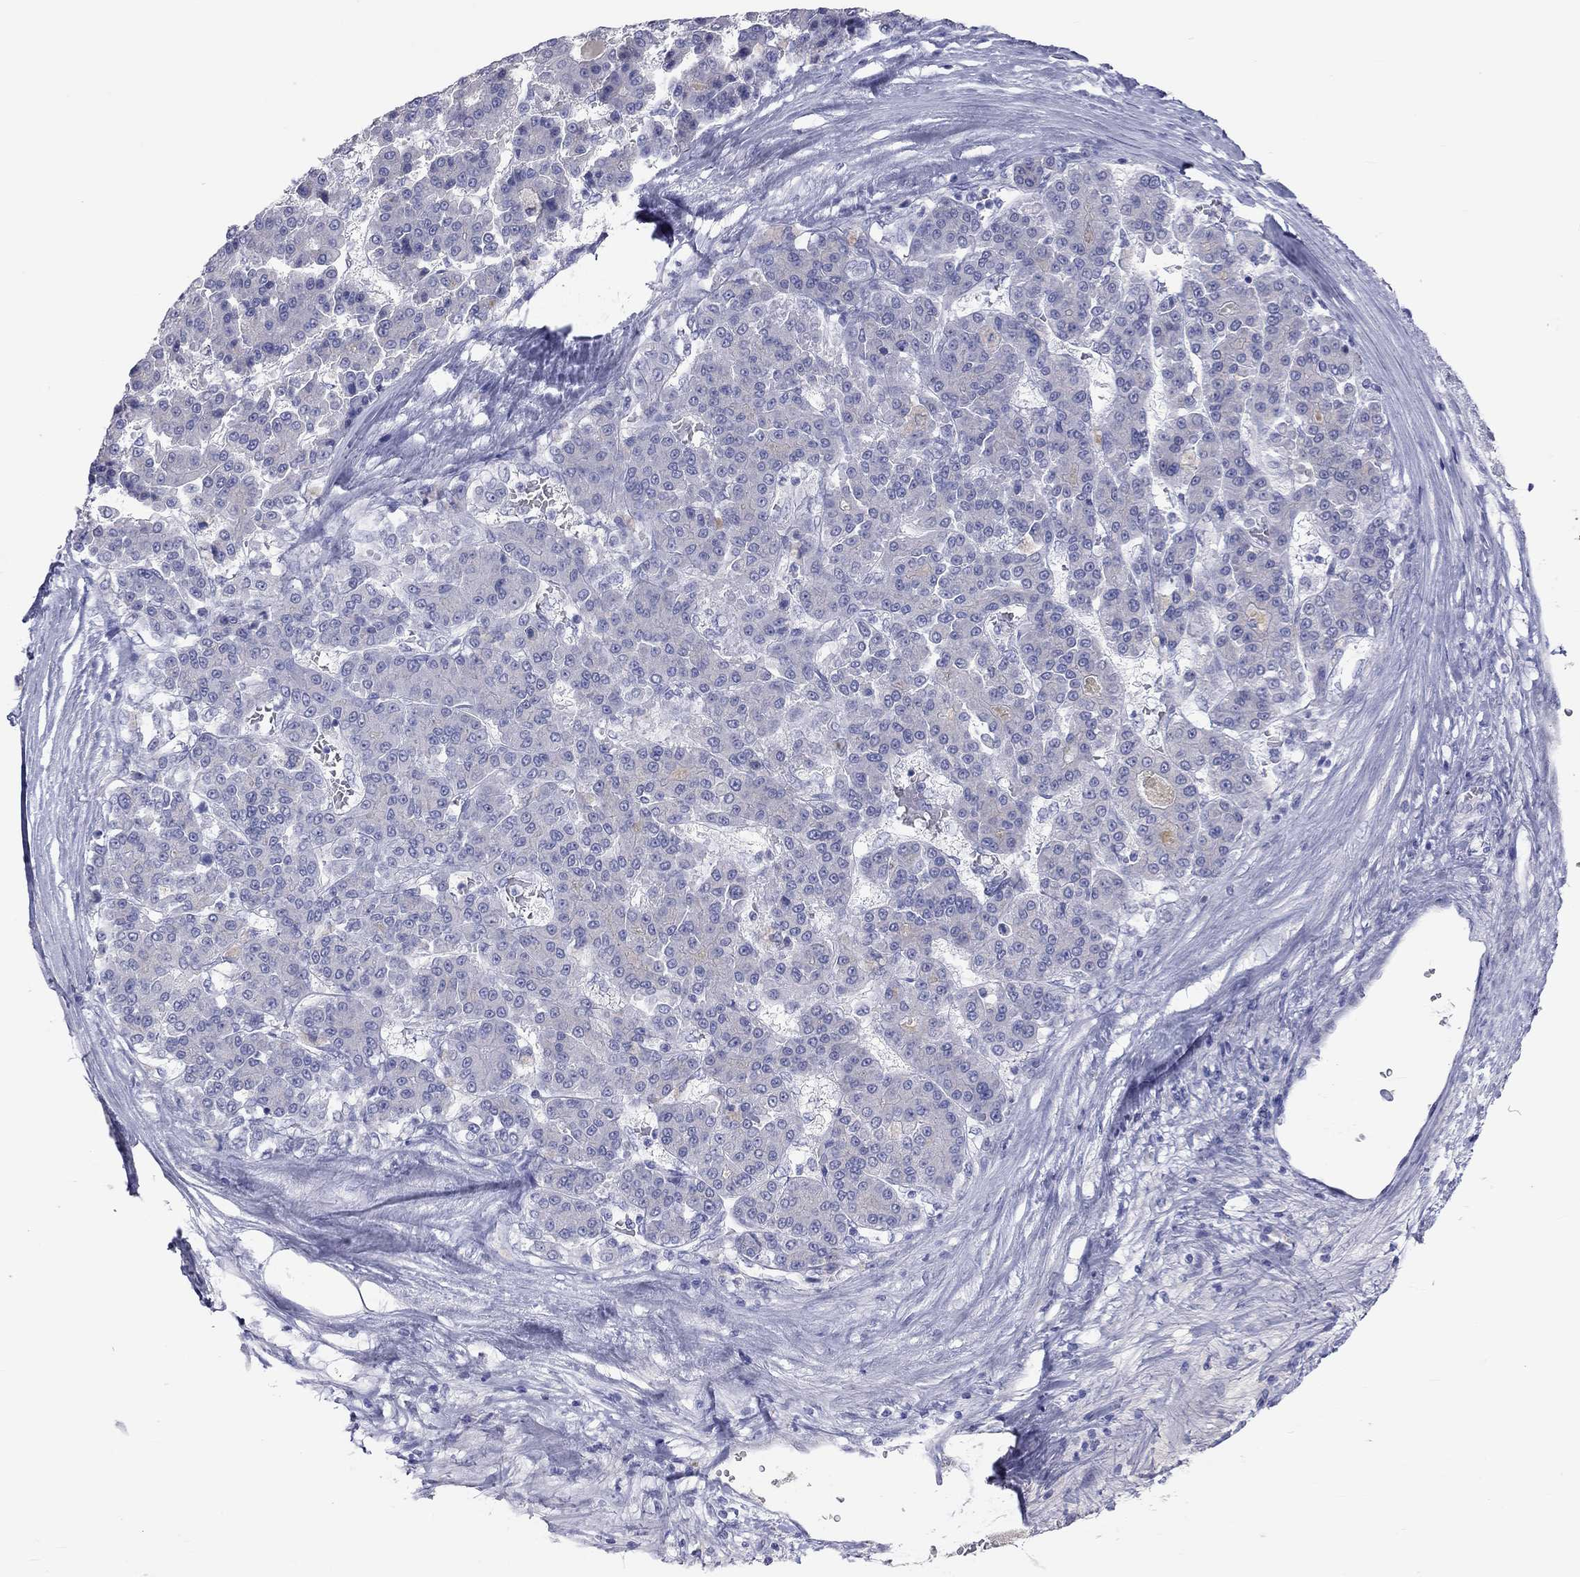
{"staining": {"intensity": "negative", "quantity": "none", "location": "none"}, "tissue": "liver cancer", "cell_type": "Tumor cells", "image_type": "cancer", "snomed": [{"axis": "morphology", "description": "Carcinoma, Hepatocellular, NOS"}, {"axis": "topography", "description": "Liver"}], "caption": "The immunohistochemistry (IHC) image has no significant expression in tumor cells of liver cancer (hepatocellular carcinoma) tissue. (DAB IHC visualized using brightfield microscopy, high magnification).", "gene": "ST7L", "patient": {"sex": "male", "age": 70}}